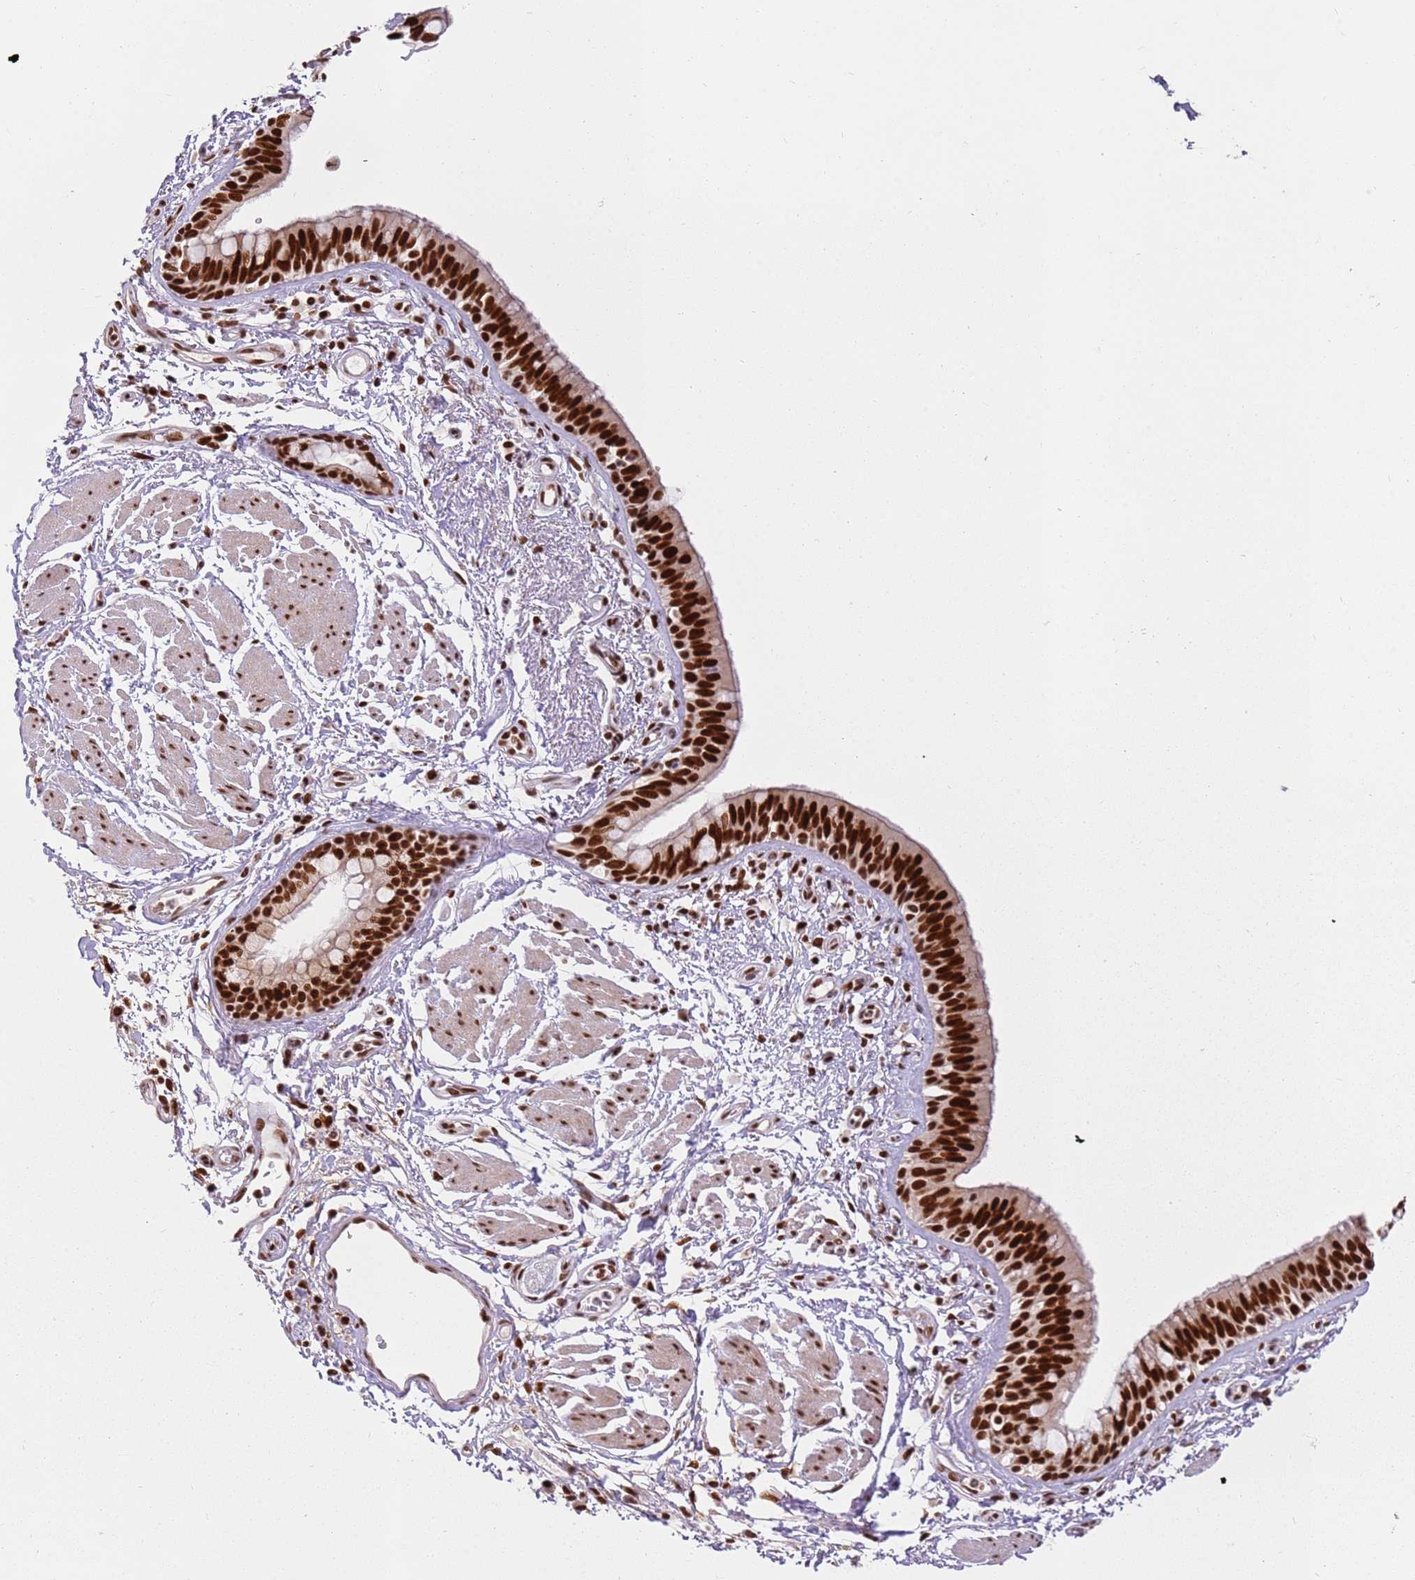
{"staining": {"intensity": "strong", "quantity": ">75%", "location": "nuclear"}, "tissue": "bronchus", "cell_type": "Respiratory epithelial cells", "image_type": "normal", "snomed": [{"axis": "morphology", "description": "Normal tissue, NOS"}, {"axis": "morphology", "description": "Neoplasm, uncertain whether benign or malignant"}, {"axis": "topography", "description": "Bronchus"}, {"axis": "topography", "description": "Lung"}], "caption": "Brown immunohistochemical staining in unremarkable bronchus displays strong nuclear expression in about >75% of respiratory epithelial cells. (IHC, brightfield microscopy, high magnification).", "gene": "TENT4A", "patient": {"sex": "male", "age": 55}}